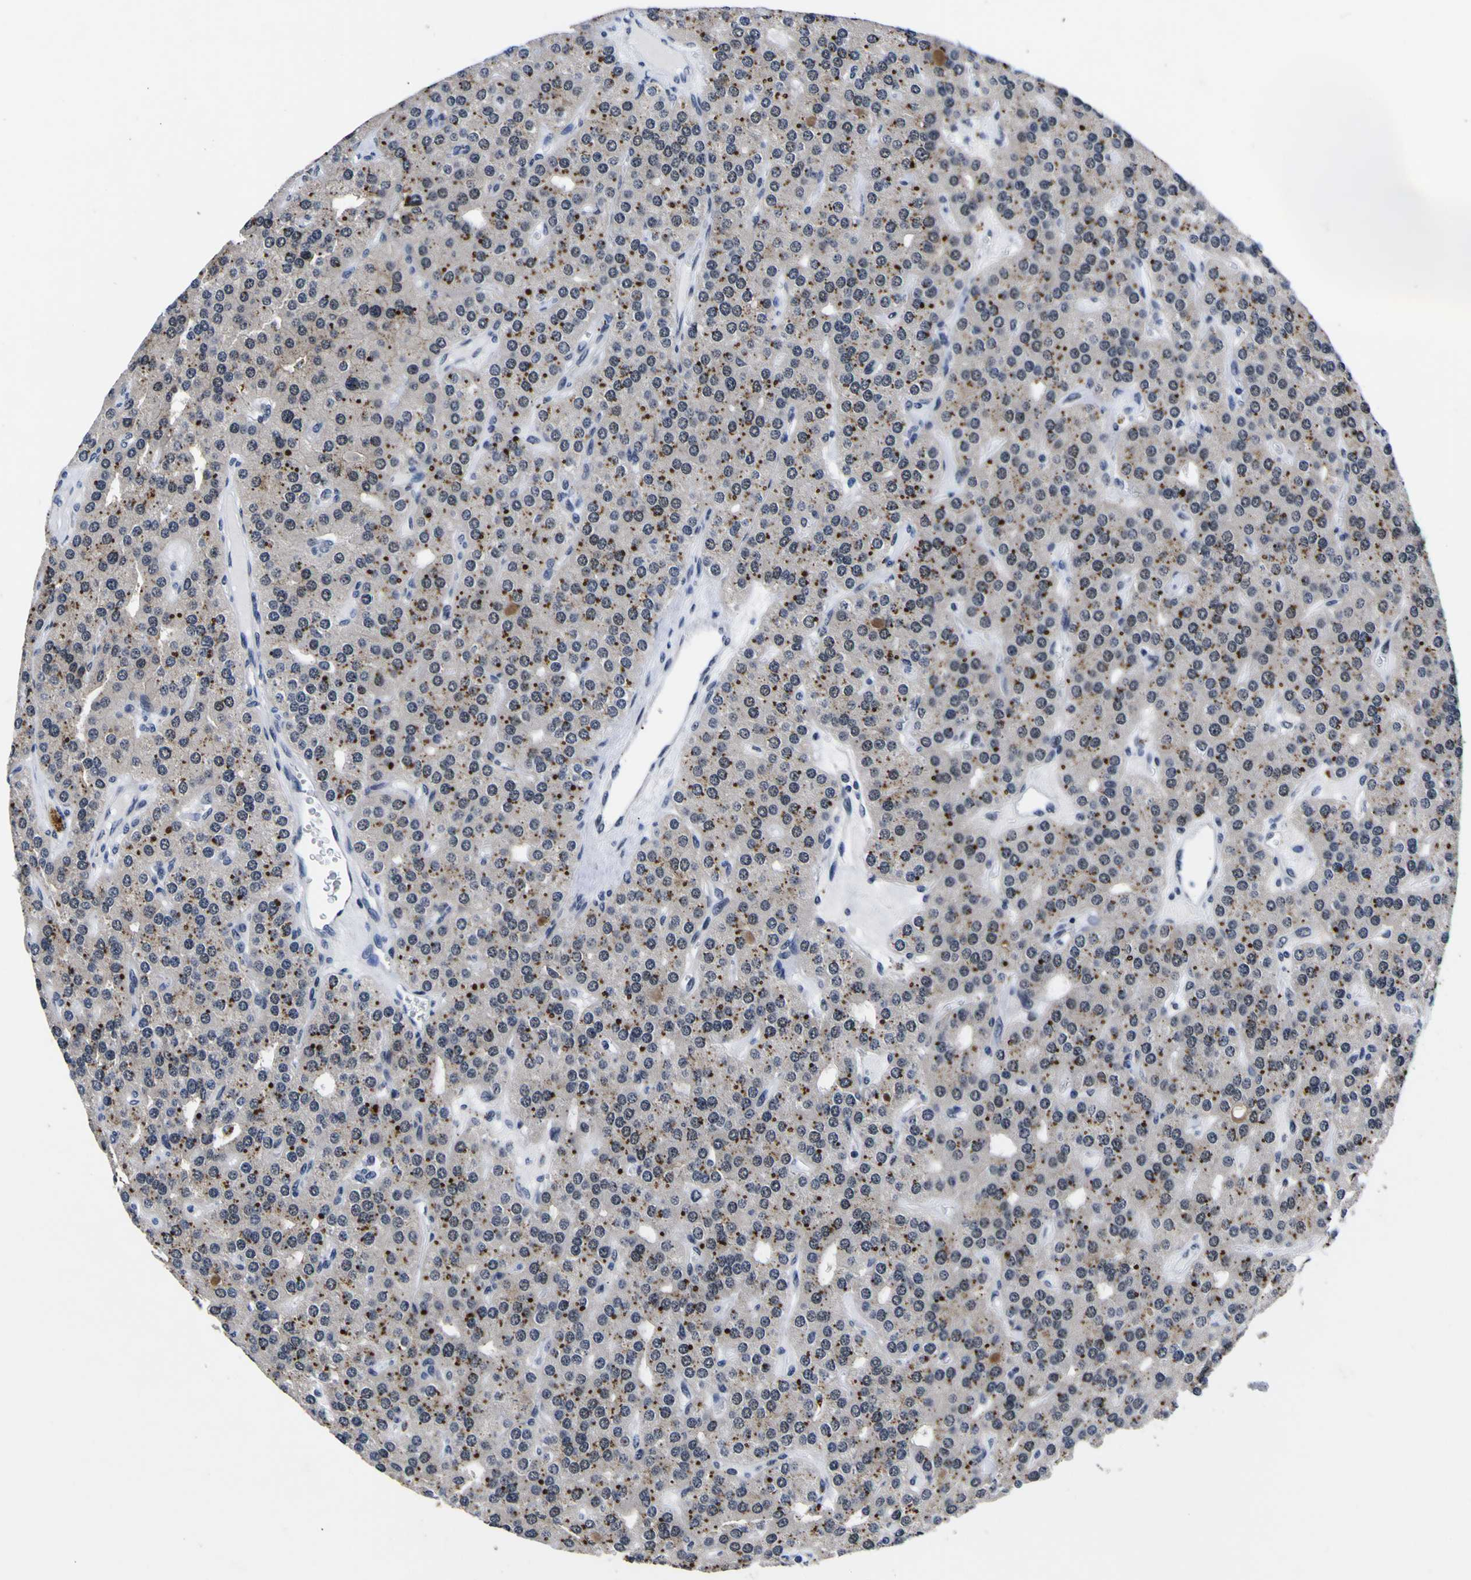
{"staining": {"intensity": "moderate", "quantity": ">75%", "location": "cytoplasmic/membranous"}, "tissue": "parathyroid gland", "cell_type": "Glandular cells", "image_type": "normal", "snomed": [{"axis": "morphology", "description": "Normal tissue, NOS"}, {"axis": "morphology", "description": "Adenoma, NOS"}, {"axis": "topography", "description": "Parathyroid gland"}], "caption": "High-power microscopy captured an immunohistochemistry micrograph of unremarkable parathyroid gland, revealing moderate cytoplasmic/membranous positivity in approximately >75% of glandular cells. (Brightfield microscopy of DAB IHC at high magnification).", "gene": "IGFLR1", "patient": {"sex": "female", "age": 86}}